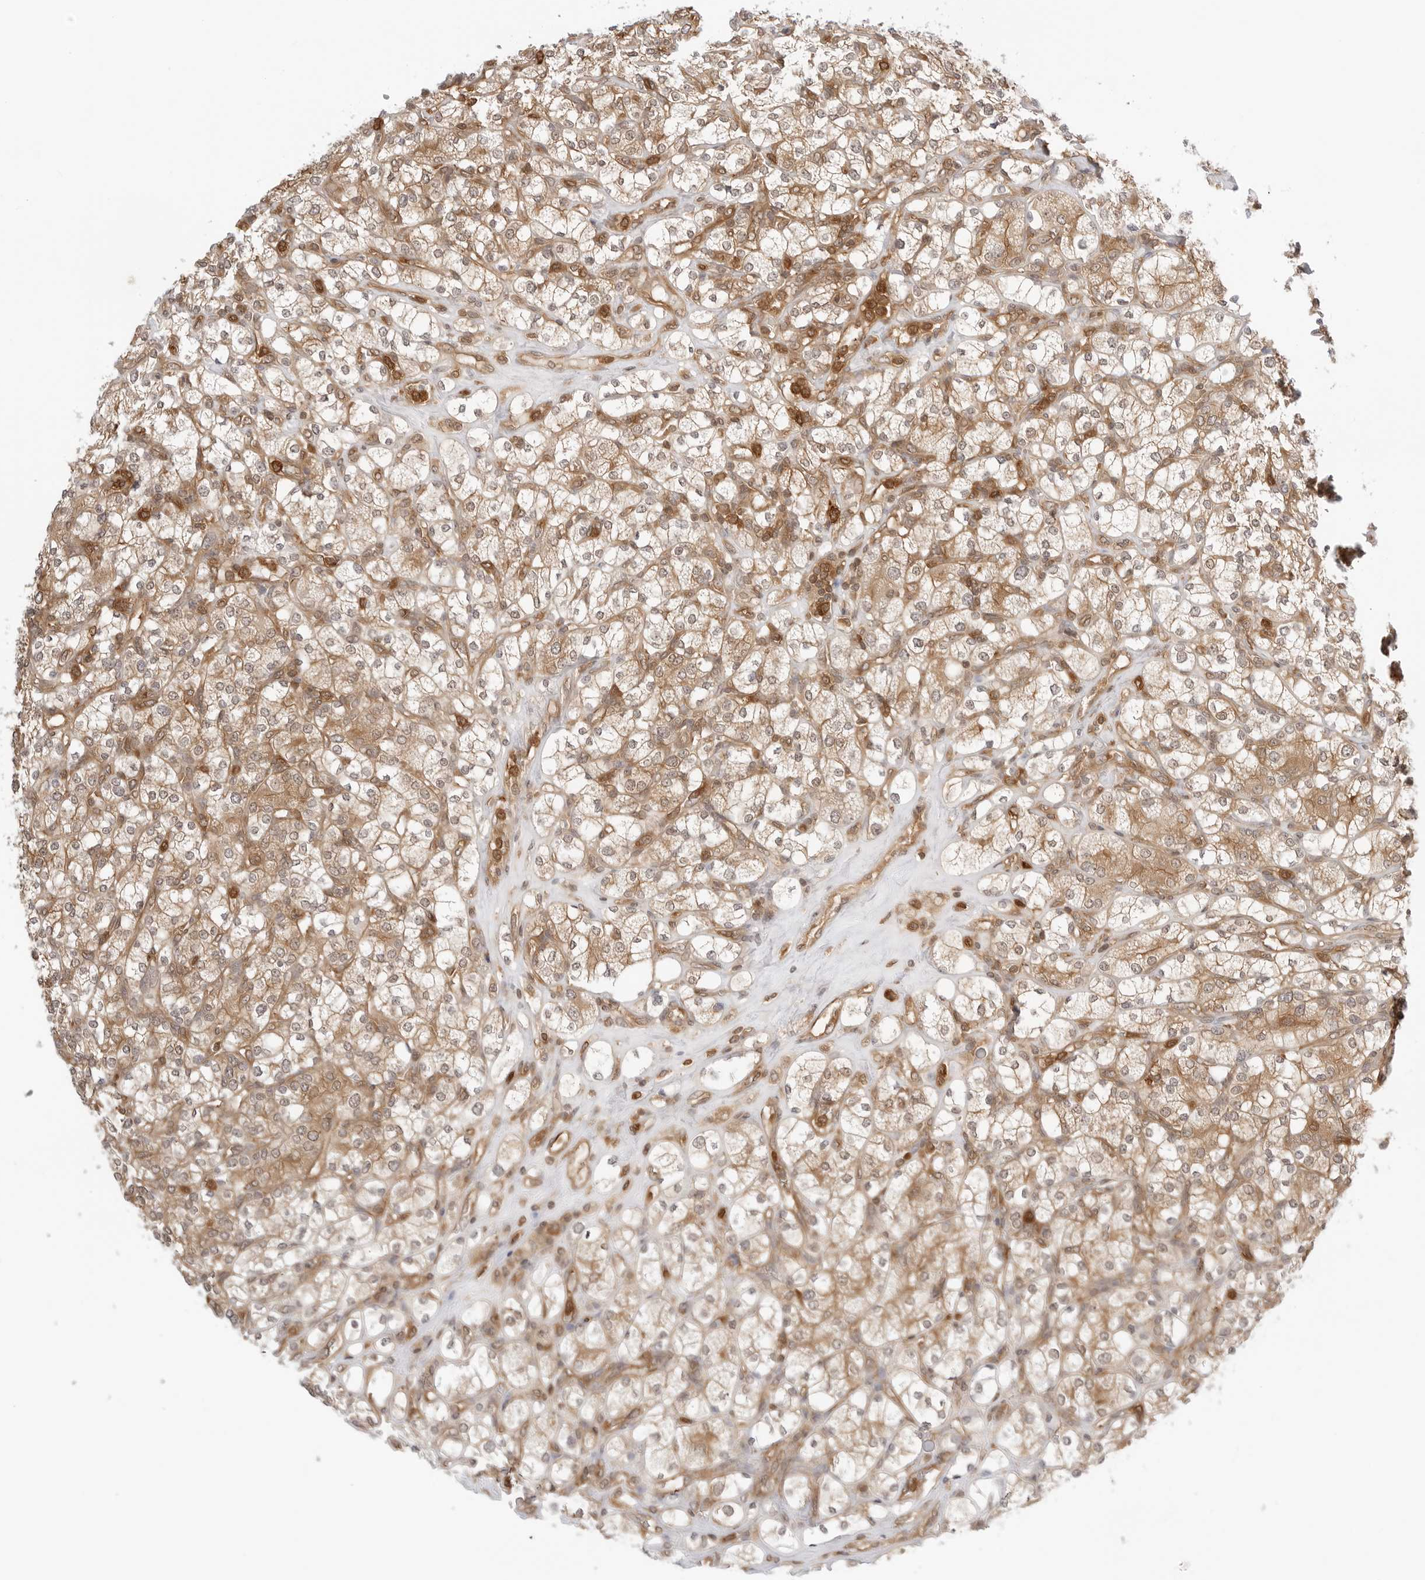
{"staining": {"intensity": "moderate", "quantity": ">75%", "location": "cytoplasmic/membranous"}, "tissue": "renal cancer", "cell_type": "Tumor cells", "image_type": "cancer", "snomed": [{"axis": "morphology", "description": "Adenocarcinoma, NOS"}, {"axis": "topography", "description": "Kidney"}], "caption": "IHC image of neoplastic tissue: human renal cancer stained using immunohistochemistry demonstrates medium levels of moderate protein expression localized specifically in the cytoplasmic/membranous of tumor cells, appearing as a cytoplasmic/membranous brown color.", "gene": "NUDC", "patient": {"sex": "male", "age": 77}}